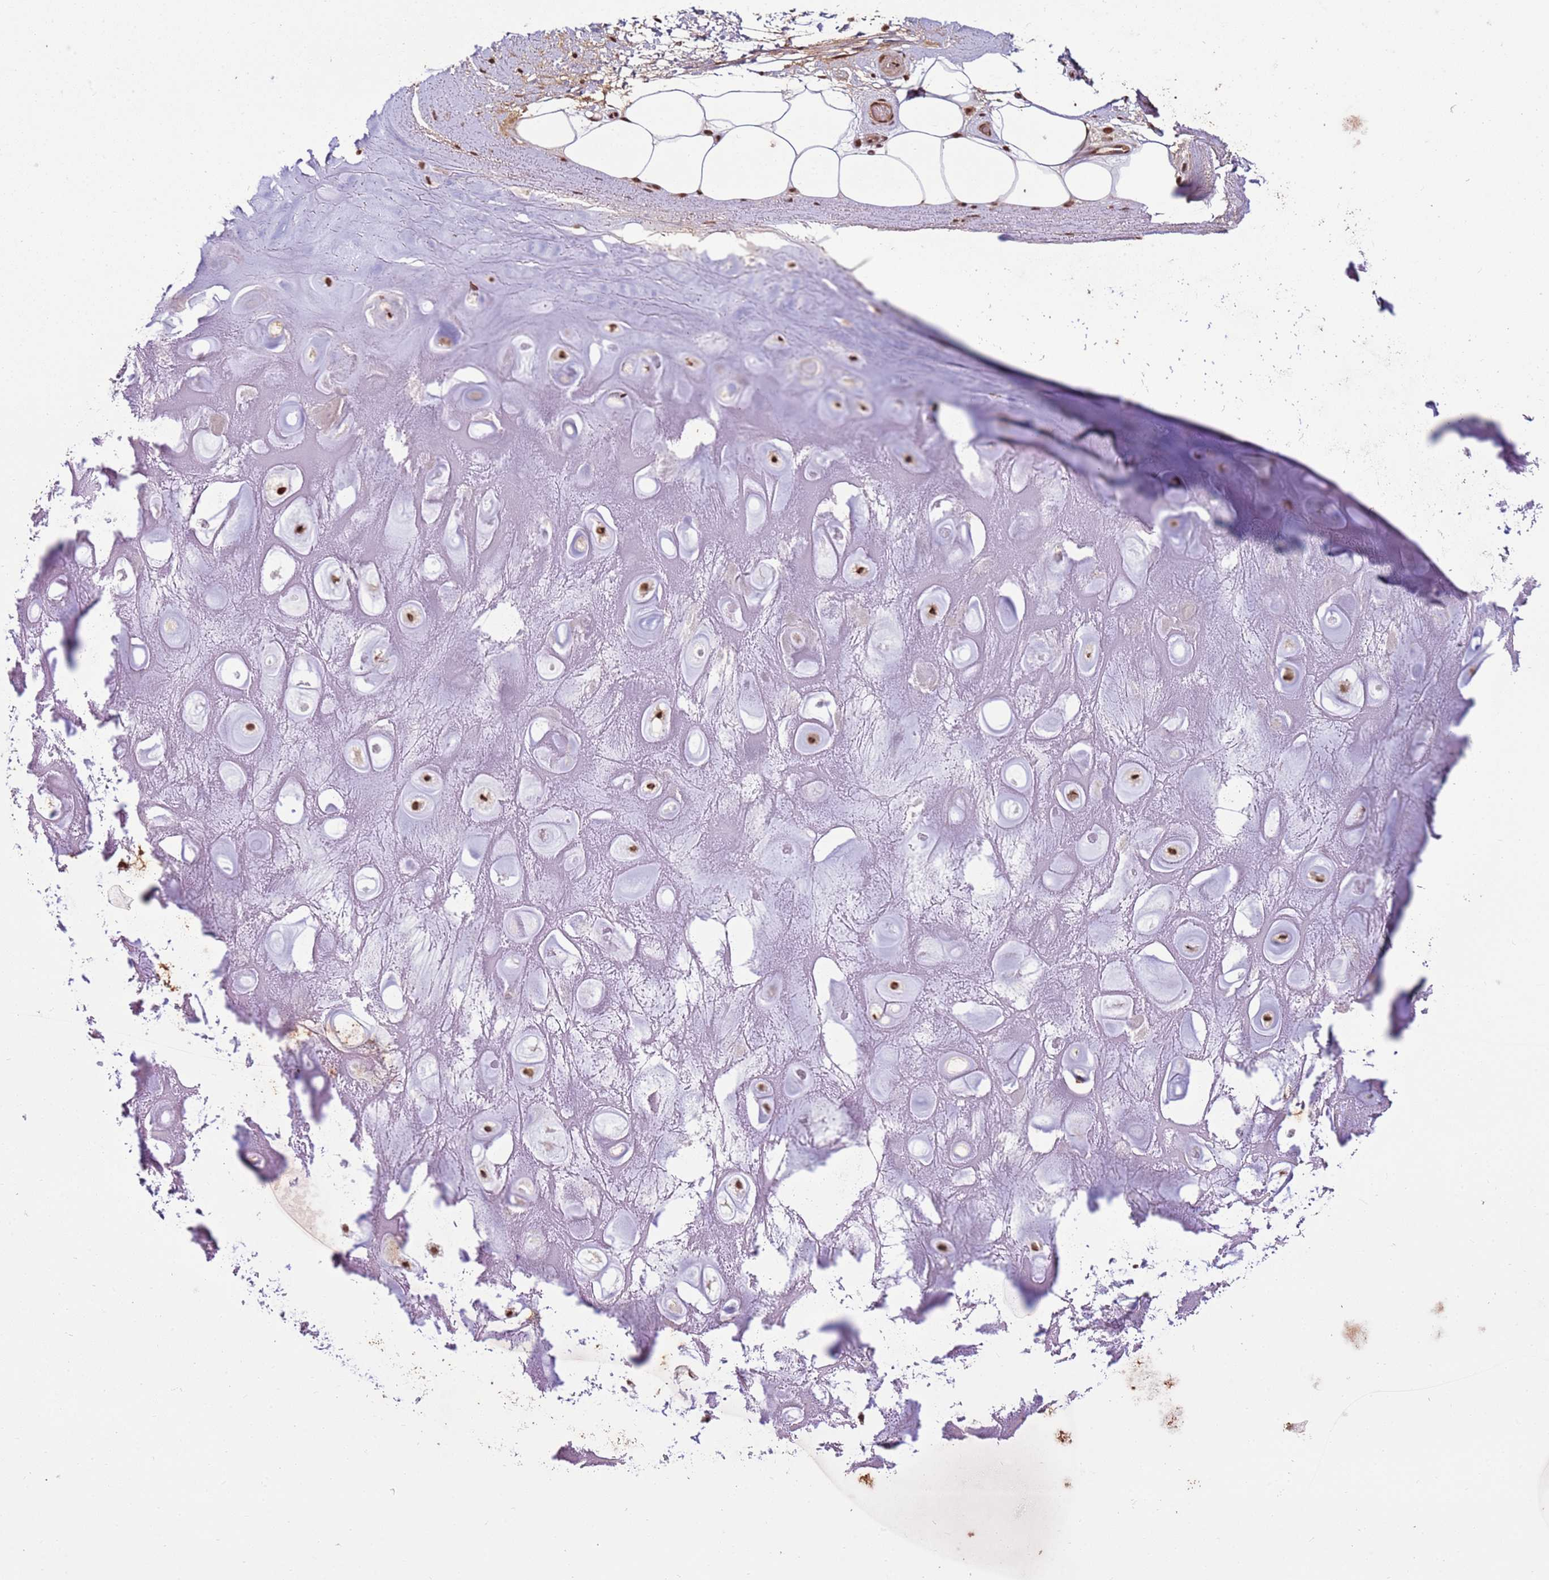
{"staining": {"intensity": "moderate", "quantity": ">75%", "location": "nuclear"}, "tissue": "adipose tissue", "cell_type": "Adipocytes", "image_type": "normal", "snomed": [{"axis": "morphology", "description": "Normal tissue, NOS"}, {"axis": "topography", "description": "Cartilage tissue"}], "caption": "Immunohistochemistry (IHC) micrograph of normal adipose tissue stained for a protein (brown), which exhibits medium levels of moderate nuclear positivity in approximately >75% of adipocytes.", "gene": "ZBTB12", "patient": {"sex": "male", "age": 81}}